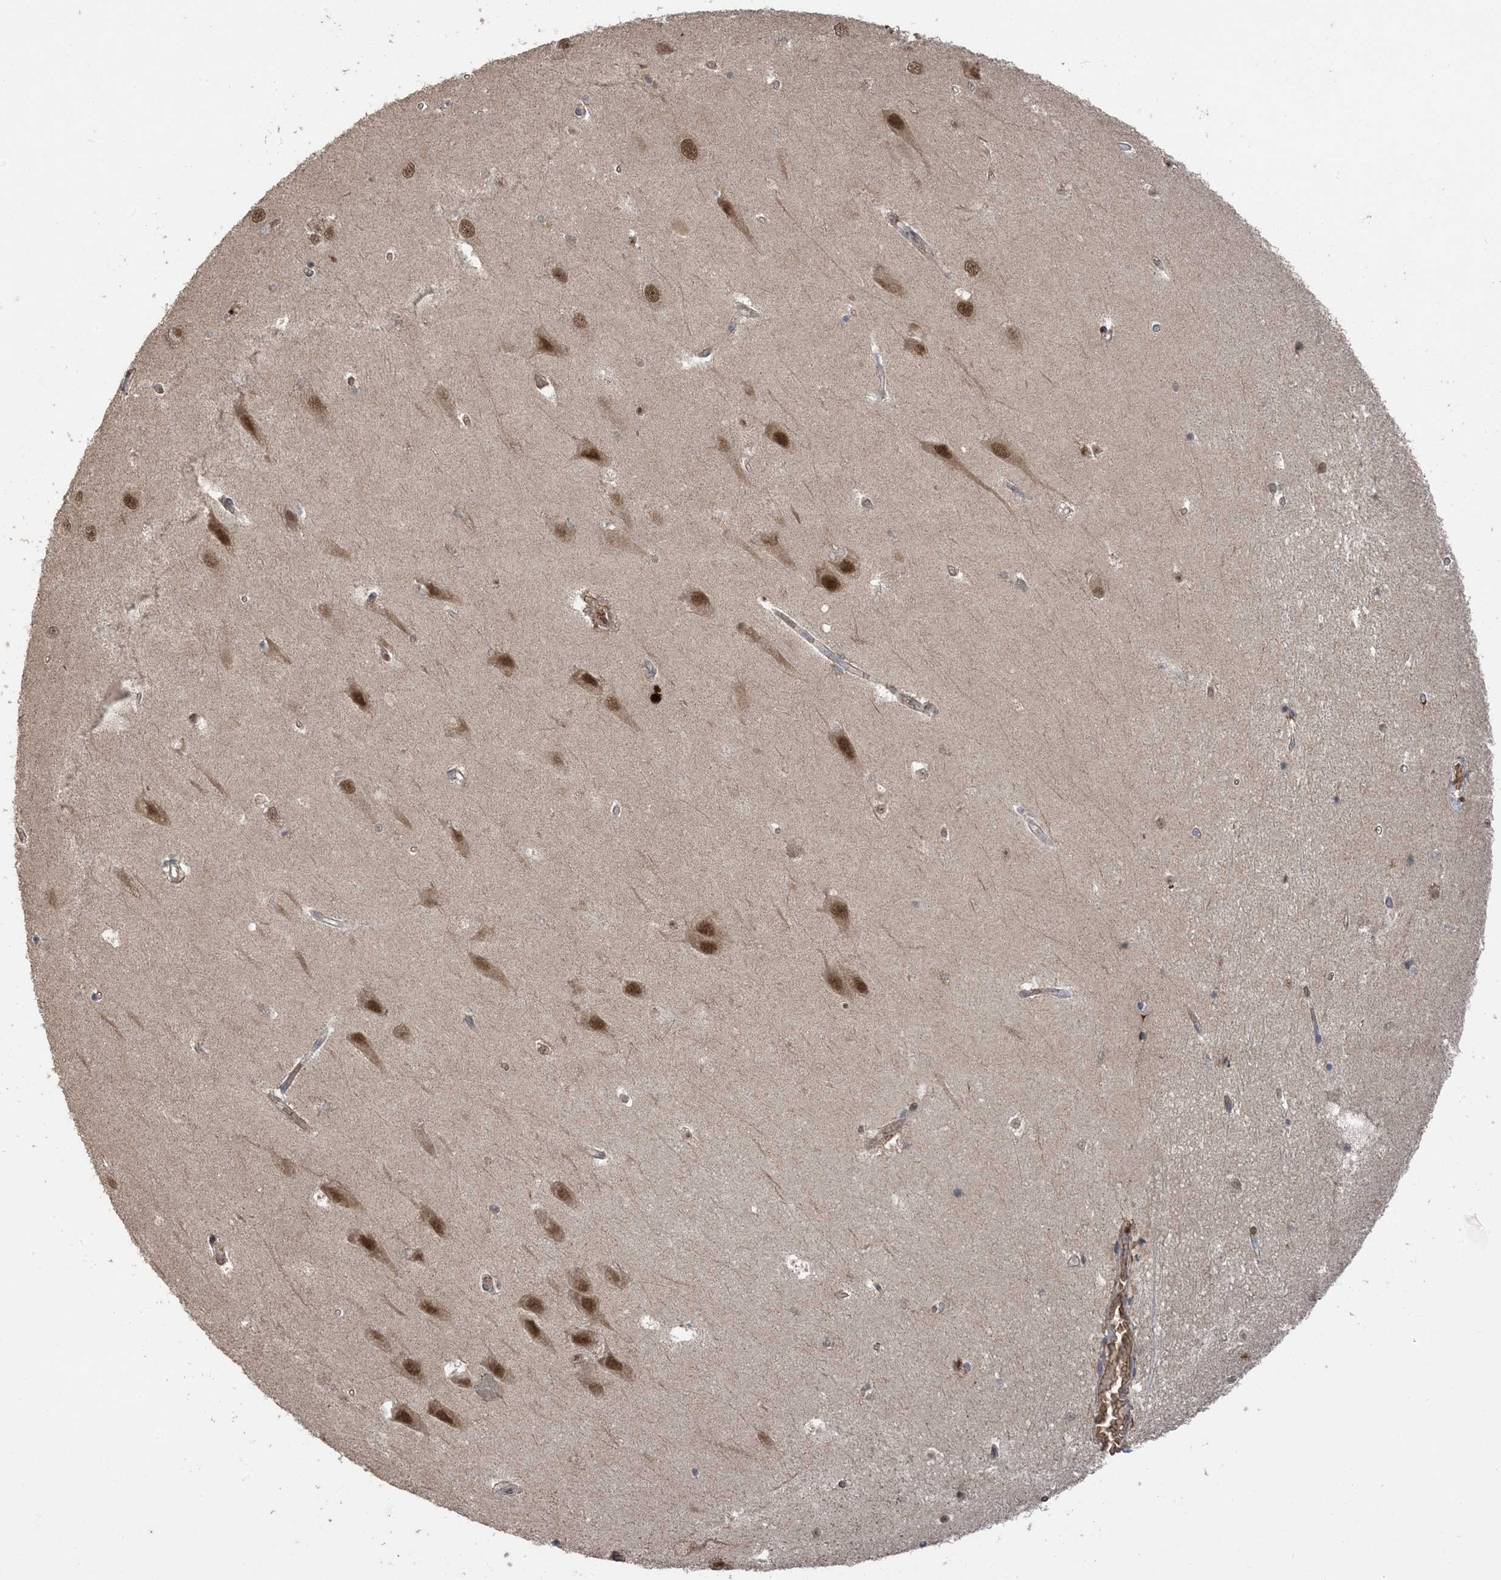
{"staining": {"intensity": "weak", "quantity": "<25%", "location": "cytoplasmic/membranous"}, "tissue": "hippocampus", "cell_type": "Glial cells", "image_type": "normal", "snomed": [{"axis": "morphology", "description": "Normal tissue, NOS"}, {"axis": "topography", "description": "Hippocampus"}], "caption": "Micrograph shows no significant protein staining in glial cells of benign hippocampus.", "gene": "PUSL1", "patient": {"sex": "male", "age": 45}}